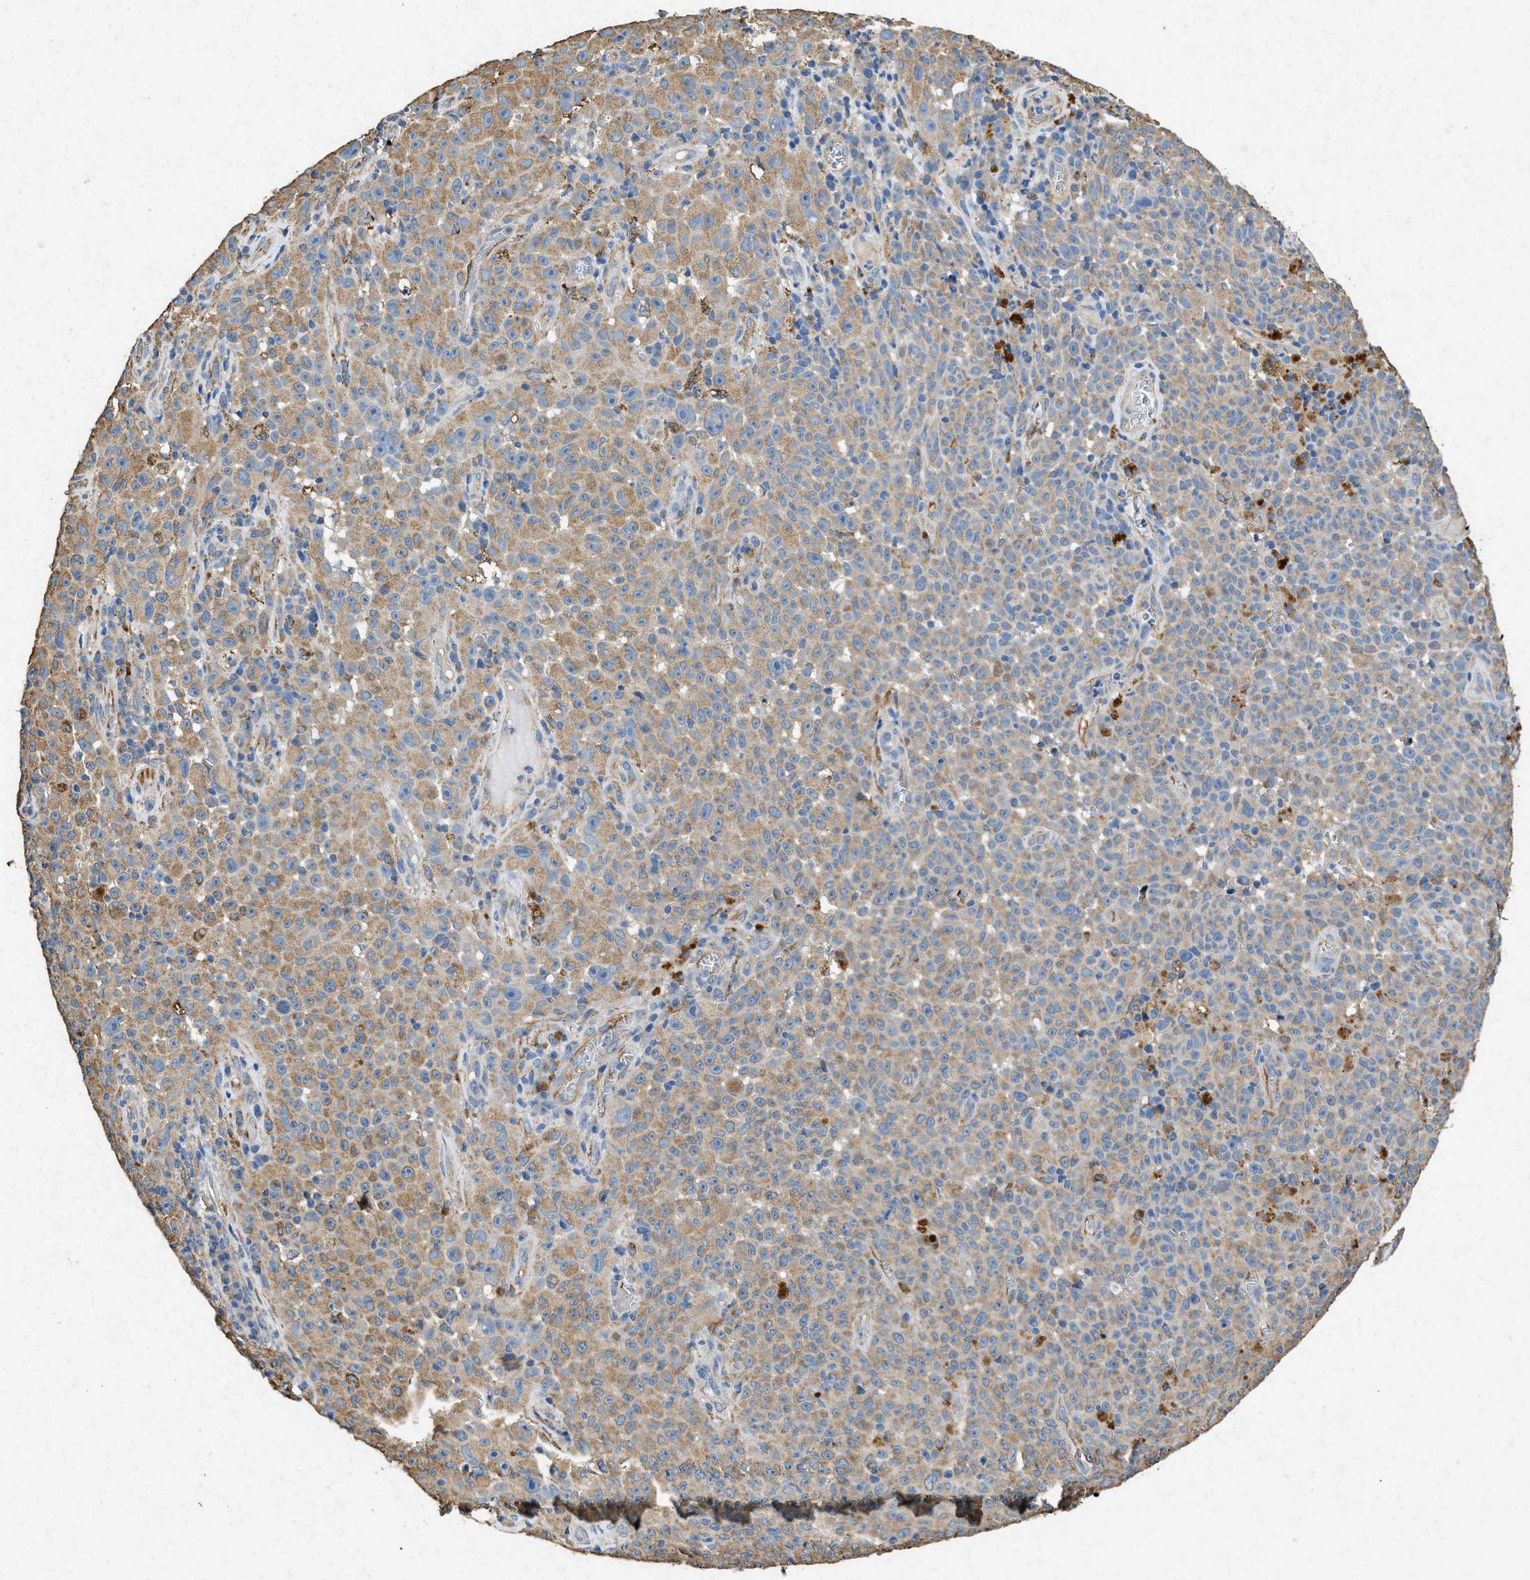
{"staining": {"intensity": "moderate", "quantity": "25%-75%", "location": "cytoplasmic/membranous"}, "tissue": "melanoma", "cell_type": "Tumor cells", "image_type": "cancer", "snomed": [{"axis": "morphology", "description": "Malignant melanoma, NOS"}, {"axis": "topography", "description": "Skin"}], "caption": "Immunohistochemistry of human malignant melanoma exhibits medium levels of moderate cytoplasmic/membranous positivity in about 25%-75% of tumor cells.", "gene": "CDK15", "patient": {"sex": "female", "age": 82}}